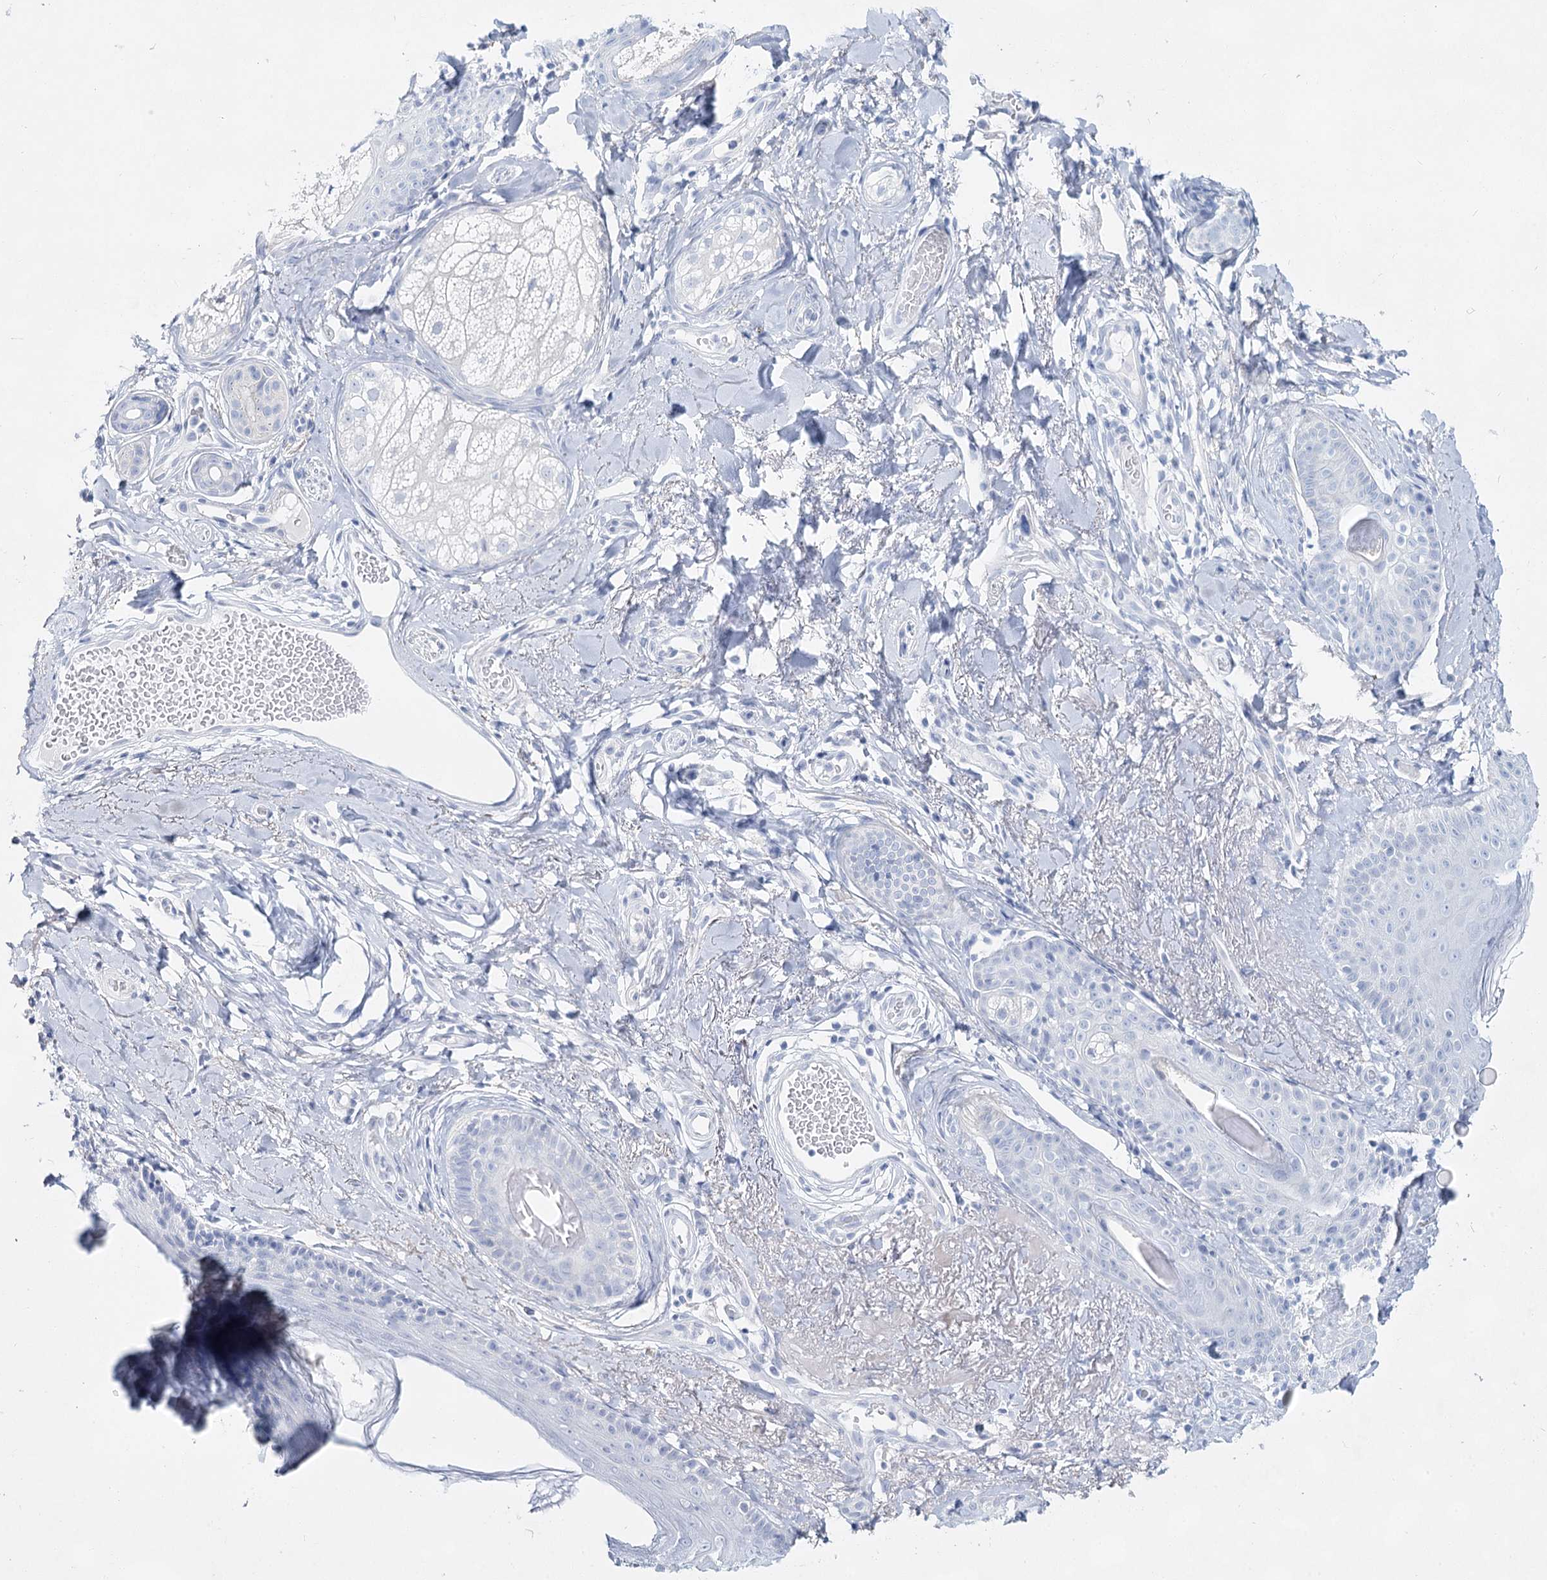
{"staining": {"intensity": "negative", "quantity": "none", "location": "none"}, "tissue": "skin cancer", "cell_type": "Tumor cells", "image_type": "cancer", "snomed": [{"axis": "morphology", "description": "Basal cell carcinoma"}, {"axis": "topography", "description": "Skin"}], "caption": "Immunohistochemistry micrograph of human basal cell carcinoma (skin) stained for a protein (brown), which displays no positivity in tumor cells.", "gene": "SLC17A2", "patient": {"sex": "male", "age": 62}}